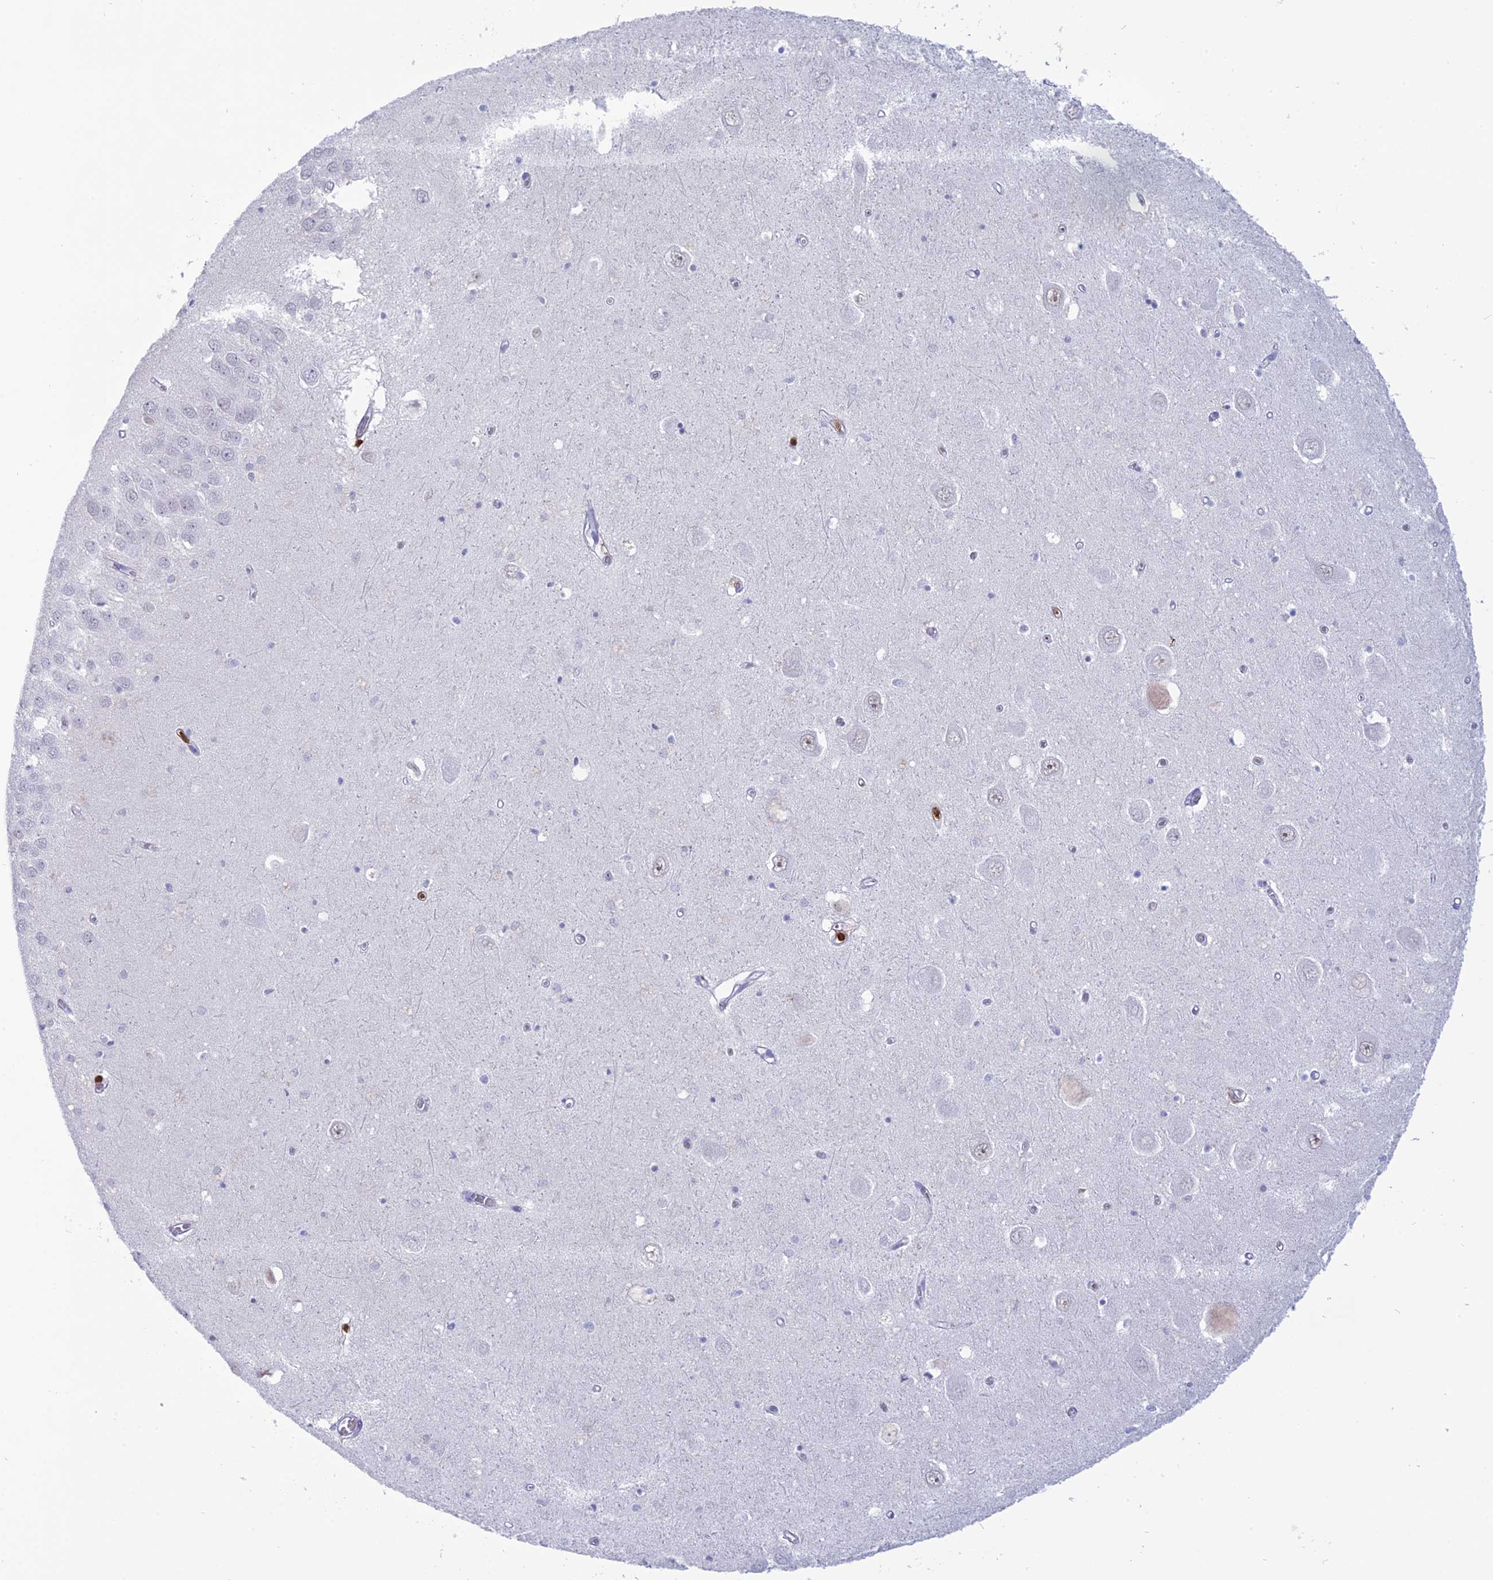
{"staining": {"intensity": "negative", "quantity": "none", "location": "none"}, "tissue": "hippocampus", "cell_type": "Glial cells", "image_type": "normal", "snomed": [{"axis": "morphology", "description": "Normal tissue, NOS"}, {"axis": "topography", "description": "Hippocampus"}], "caption": "Image shows no protein expression in glial cells of unremarkable hippocampus.", "gene": "PGBD4", "patient": {"sex": "male", "age": 70}}